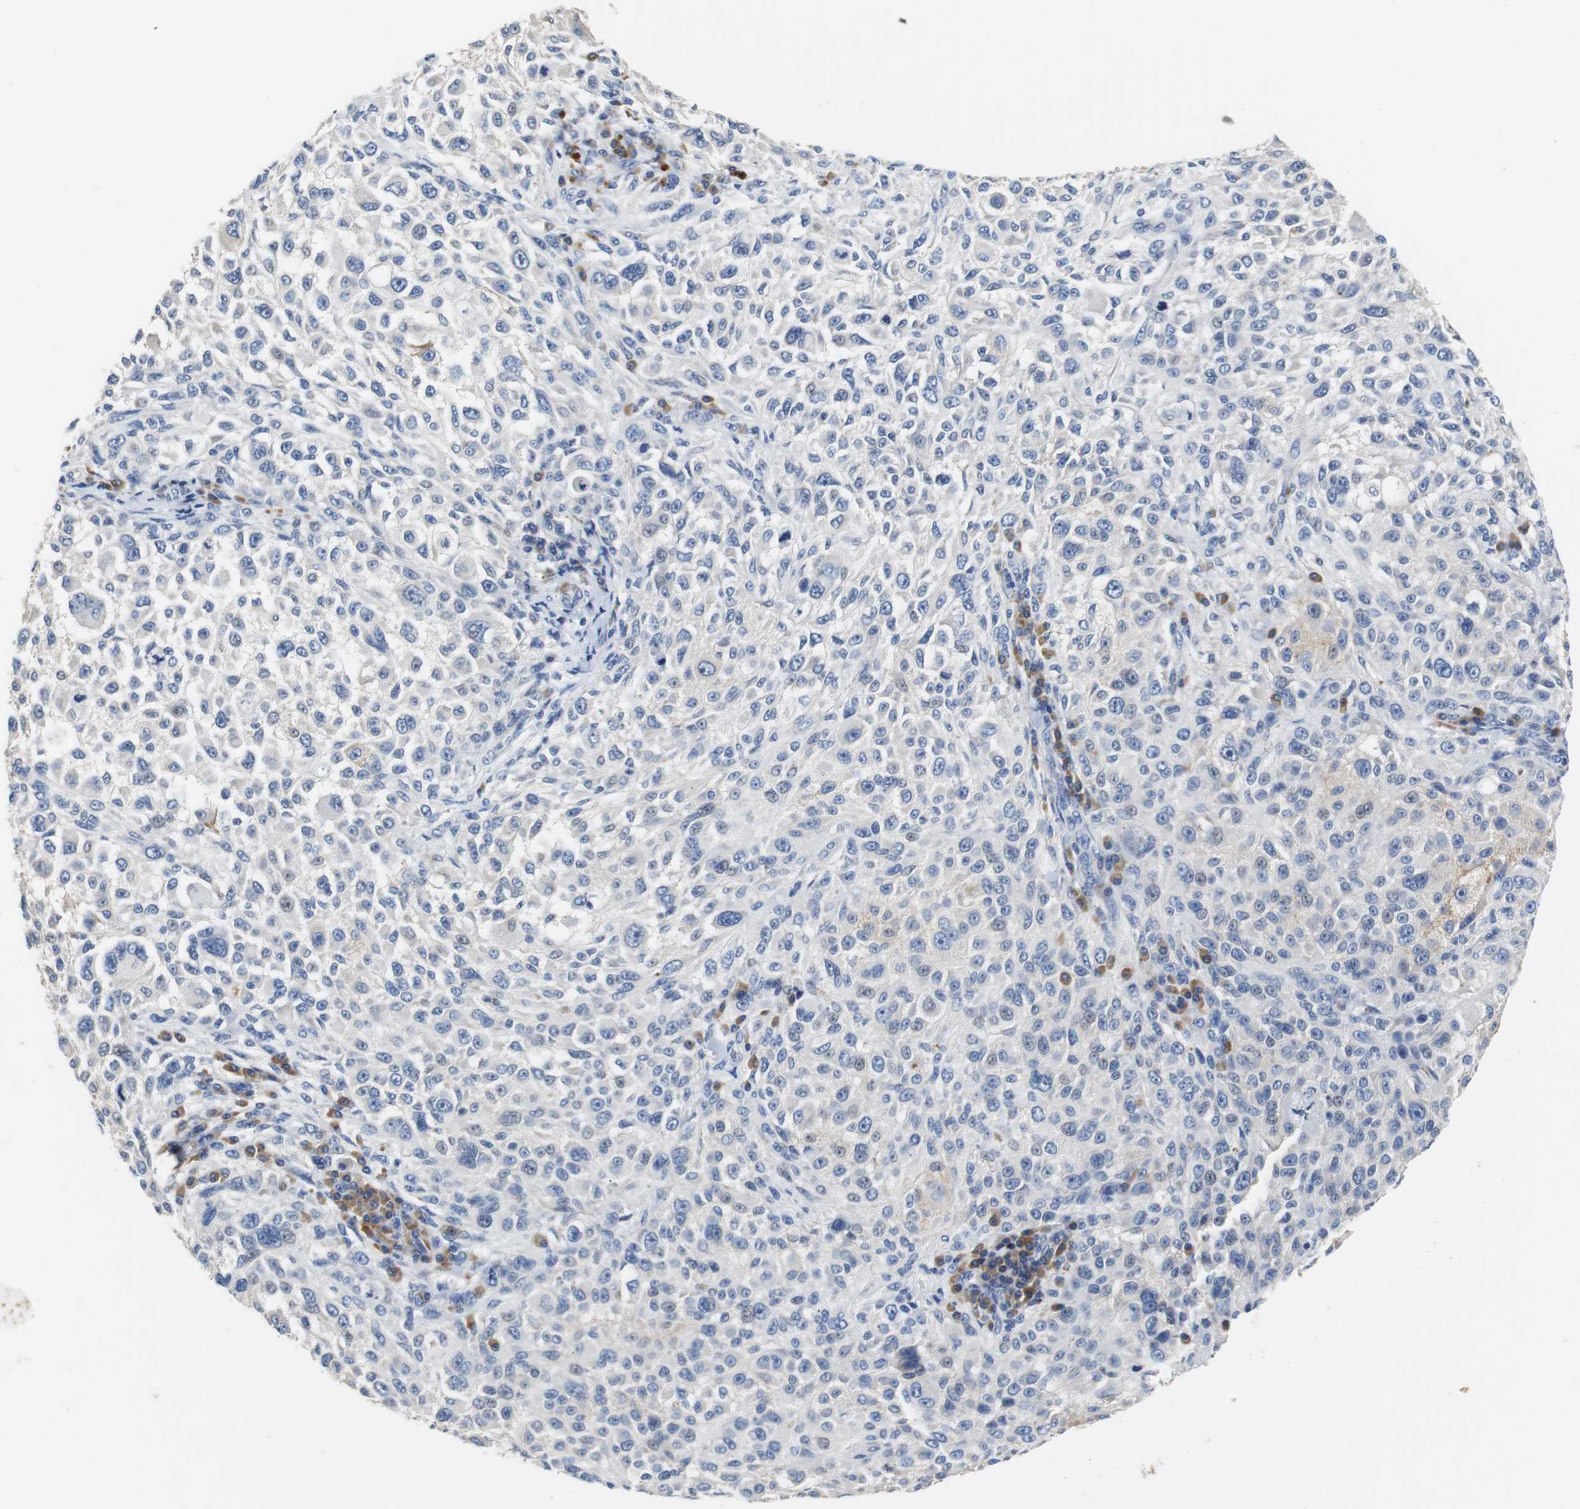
{"staining": {"intensity": "negative", "quantity": "none", "location": "none"}, "tissue": "melanoma", "cell_type": "Tumor cells", "image_type": "cancer", "snomed": [{"axis": "morphology", "description": "Necrosis, NOS"}, {"axis": "morphology", "description": "Malignant melanoma, NOS"}, {"axis": "topography", "description": "Skin"}], "caption": "A histopathology image of melanoma stained for a protein shows no brown staining in tumor cells.", "gene": "PCK1", "patient": {"sex": "female", "age": 87}}